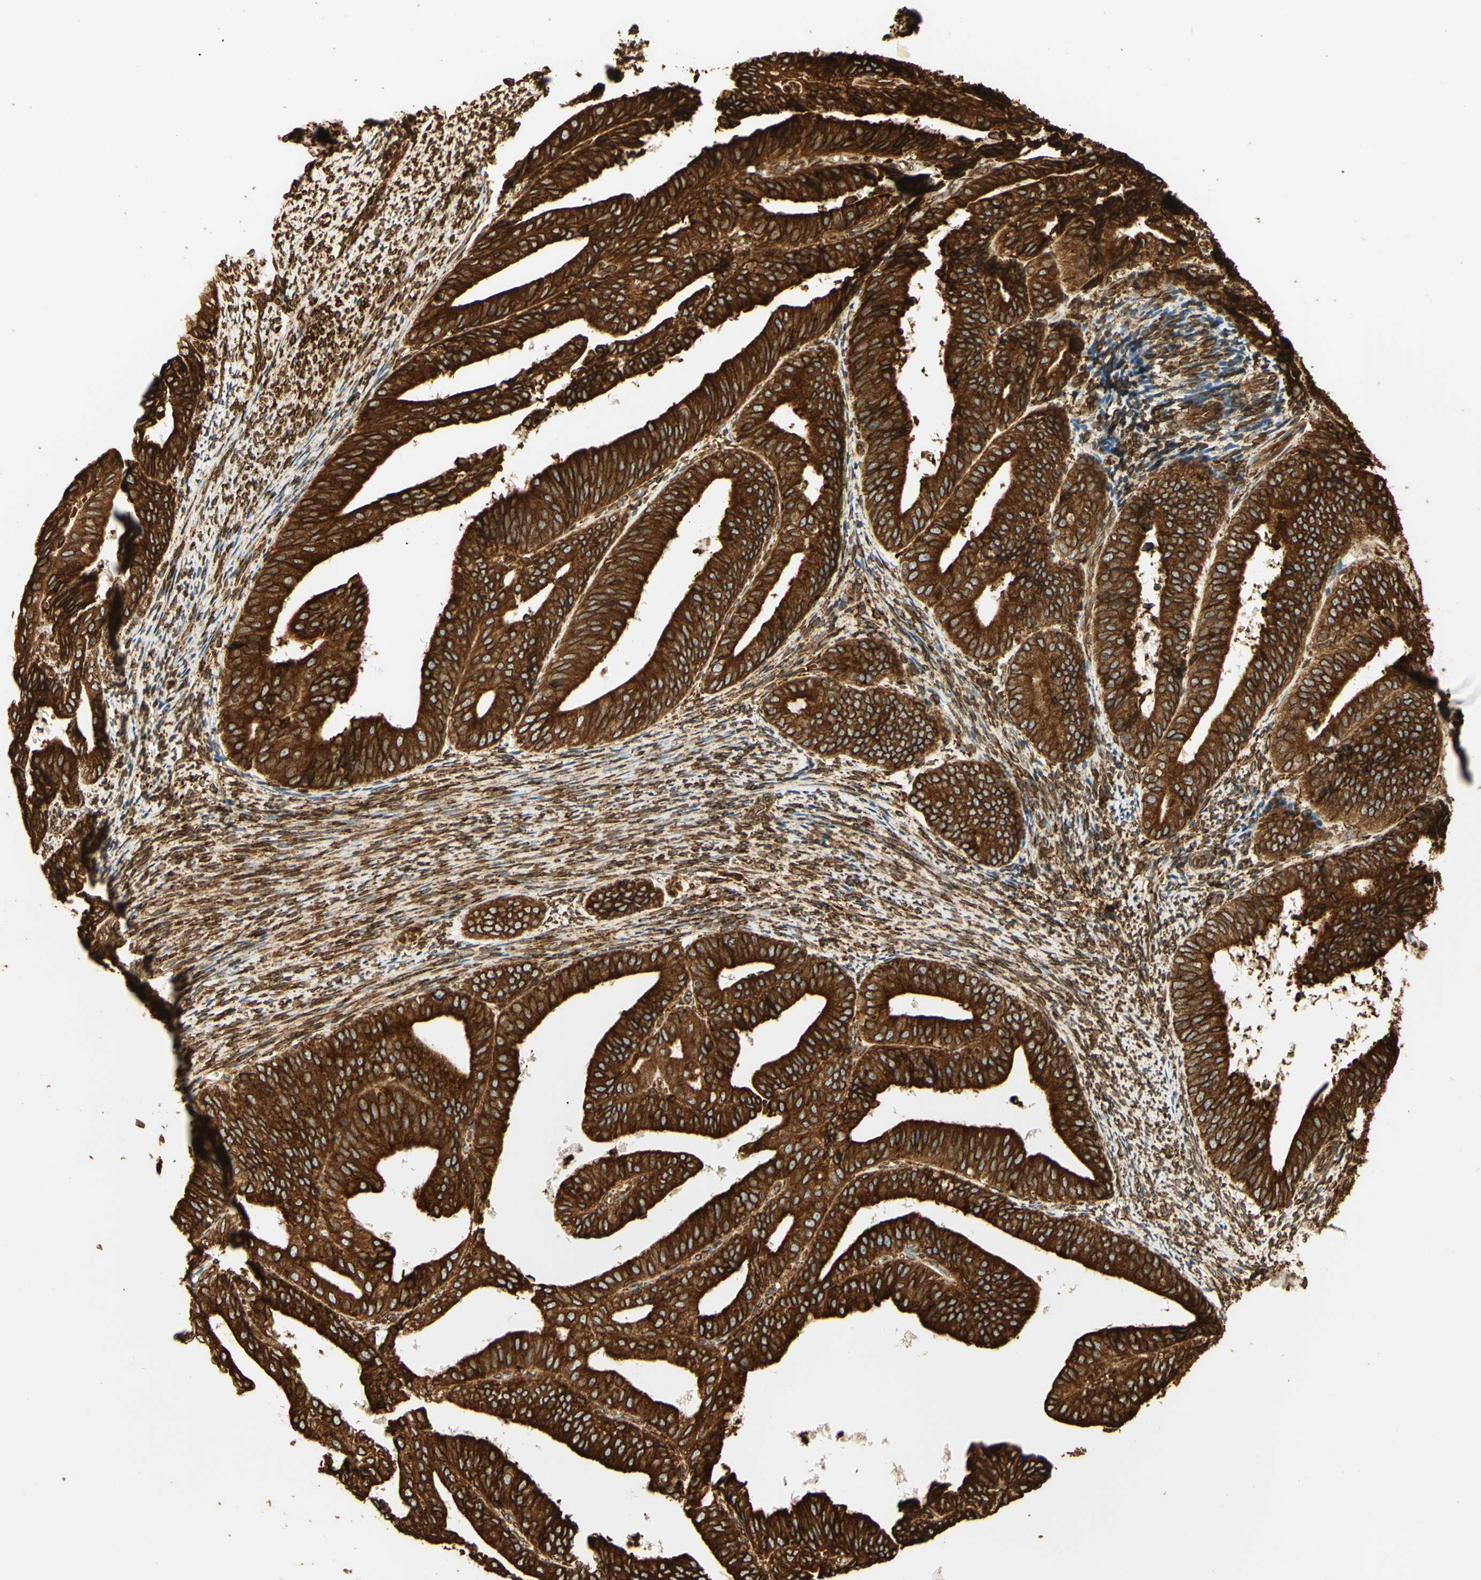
{"staining": {"intensity": "strong", "quantity": ">75%", "location": "cytoplasmic/membranous"}, "tissue": "endometrial cancer", "cell_type": "Tumor cells", "image_type": "cancer", "snomed": [{"axis": "morphology", "description": "Adenocarcinoma, NOS"}, {"axis": "topography", "description": "Endometrium"}], "caption": "About >75% of tumor cells in endometrial cancer display strong cytoplasmic/membranous protein positivity as visualized by brown immunohistochemical staining.", "gene": "CANX", "patient": {"sex": "female", "age": 63}}